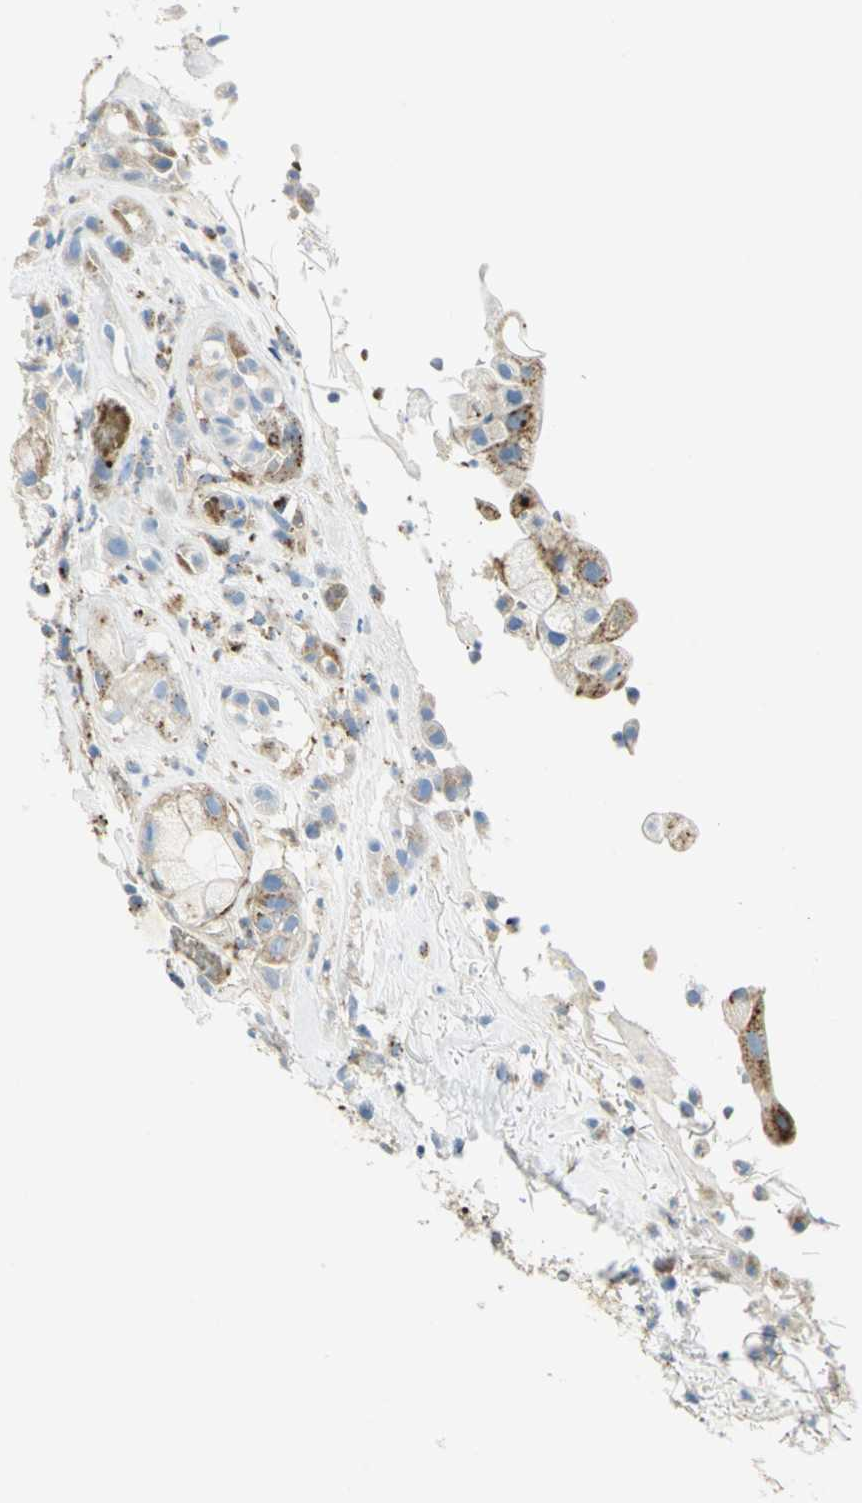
{"staining": {"intensity": "weak", "quantity": ">75%", "location": "cytoplasmic/membranous"}, "tissue": "head and neck cancer", "cell_type": "Tumor cells", "image_type": "cancer", "snomed": [{"axis": "morphology", "description": "Squamous cell carcinoma, NOS"}, {"axis": "topography", "description": "Head-Neck"}], "caption": "IHC photomicrograph of neoplastic tissue: head and neck squamous cell carcinoma stained using immunohistochemistry displays low levels of weak protein expression localized specifically in the cytoplasmic/membranous of tumor cells, appearing as a cytoplasmic/membranous brown color.", "gene": "ARSA", "patient": {"sex": "male", "age": 62}}